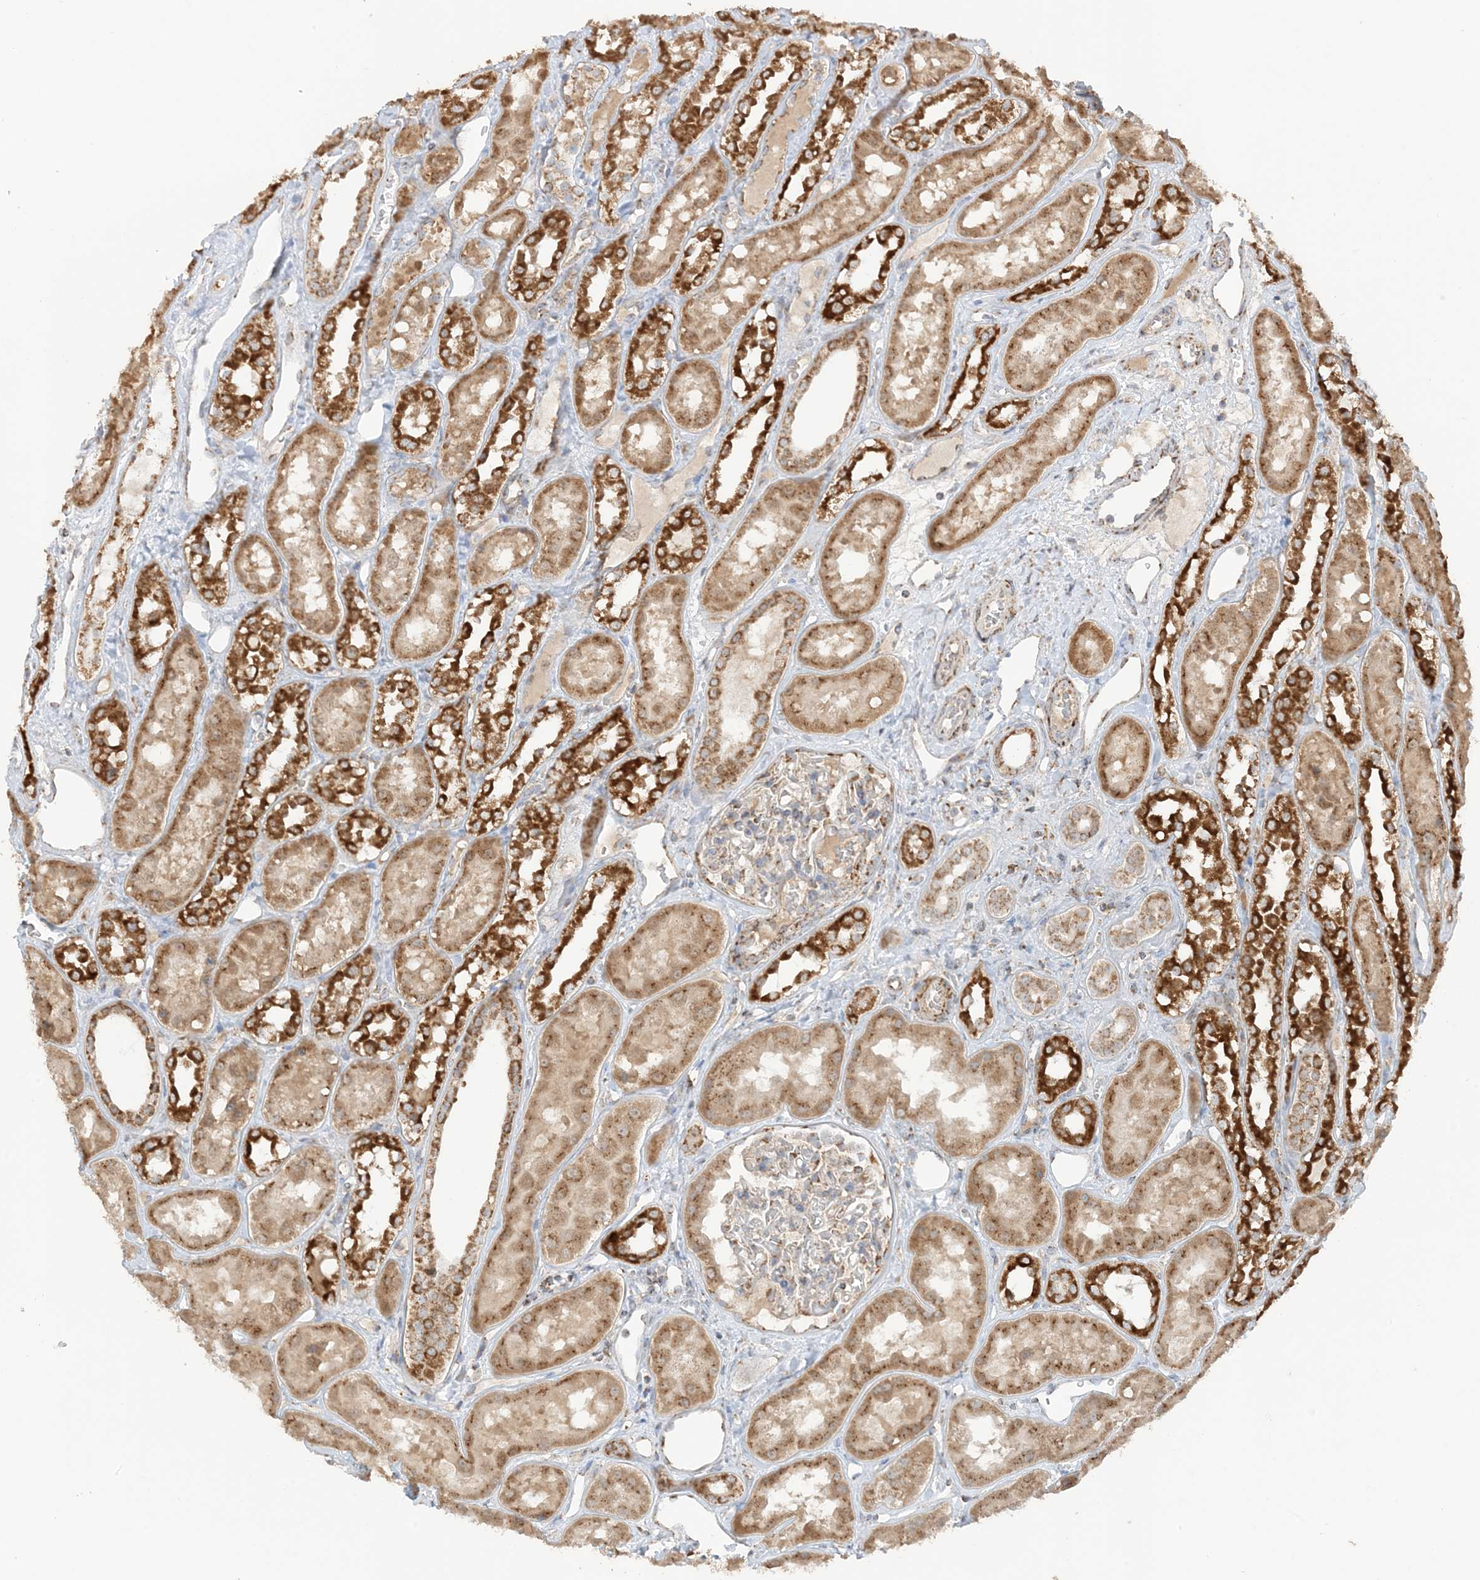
{"staining": {"intensity": "moderate", "quantity": "25%-75%", "location": "cytoplasmic/membranous"}, "tissue": "kidney", "cell_type": "Cells in glomeruli", "image_type": "normal", "snomed": [{"axis": "morphology", "description": "Normal tissue, NOS"}, {"axis": "topography", "description": "Kidney"}], "caption": "There is medium levels of moderate cytoplasmic/membranous staining in cells in glomeruli of benign kidney, as demonstrated by immunohistochemical staining (brown color).", "gene": "SLC25A12", "patient": {"sex": "male", "age": 16}}